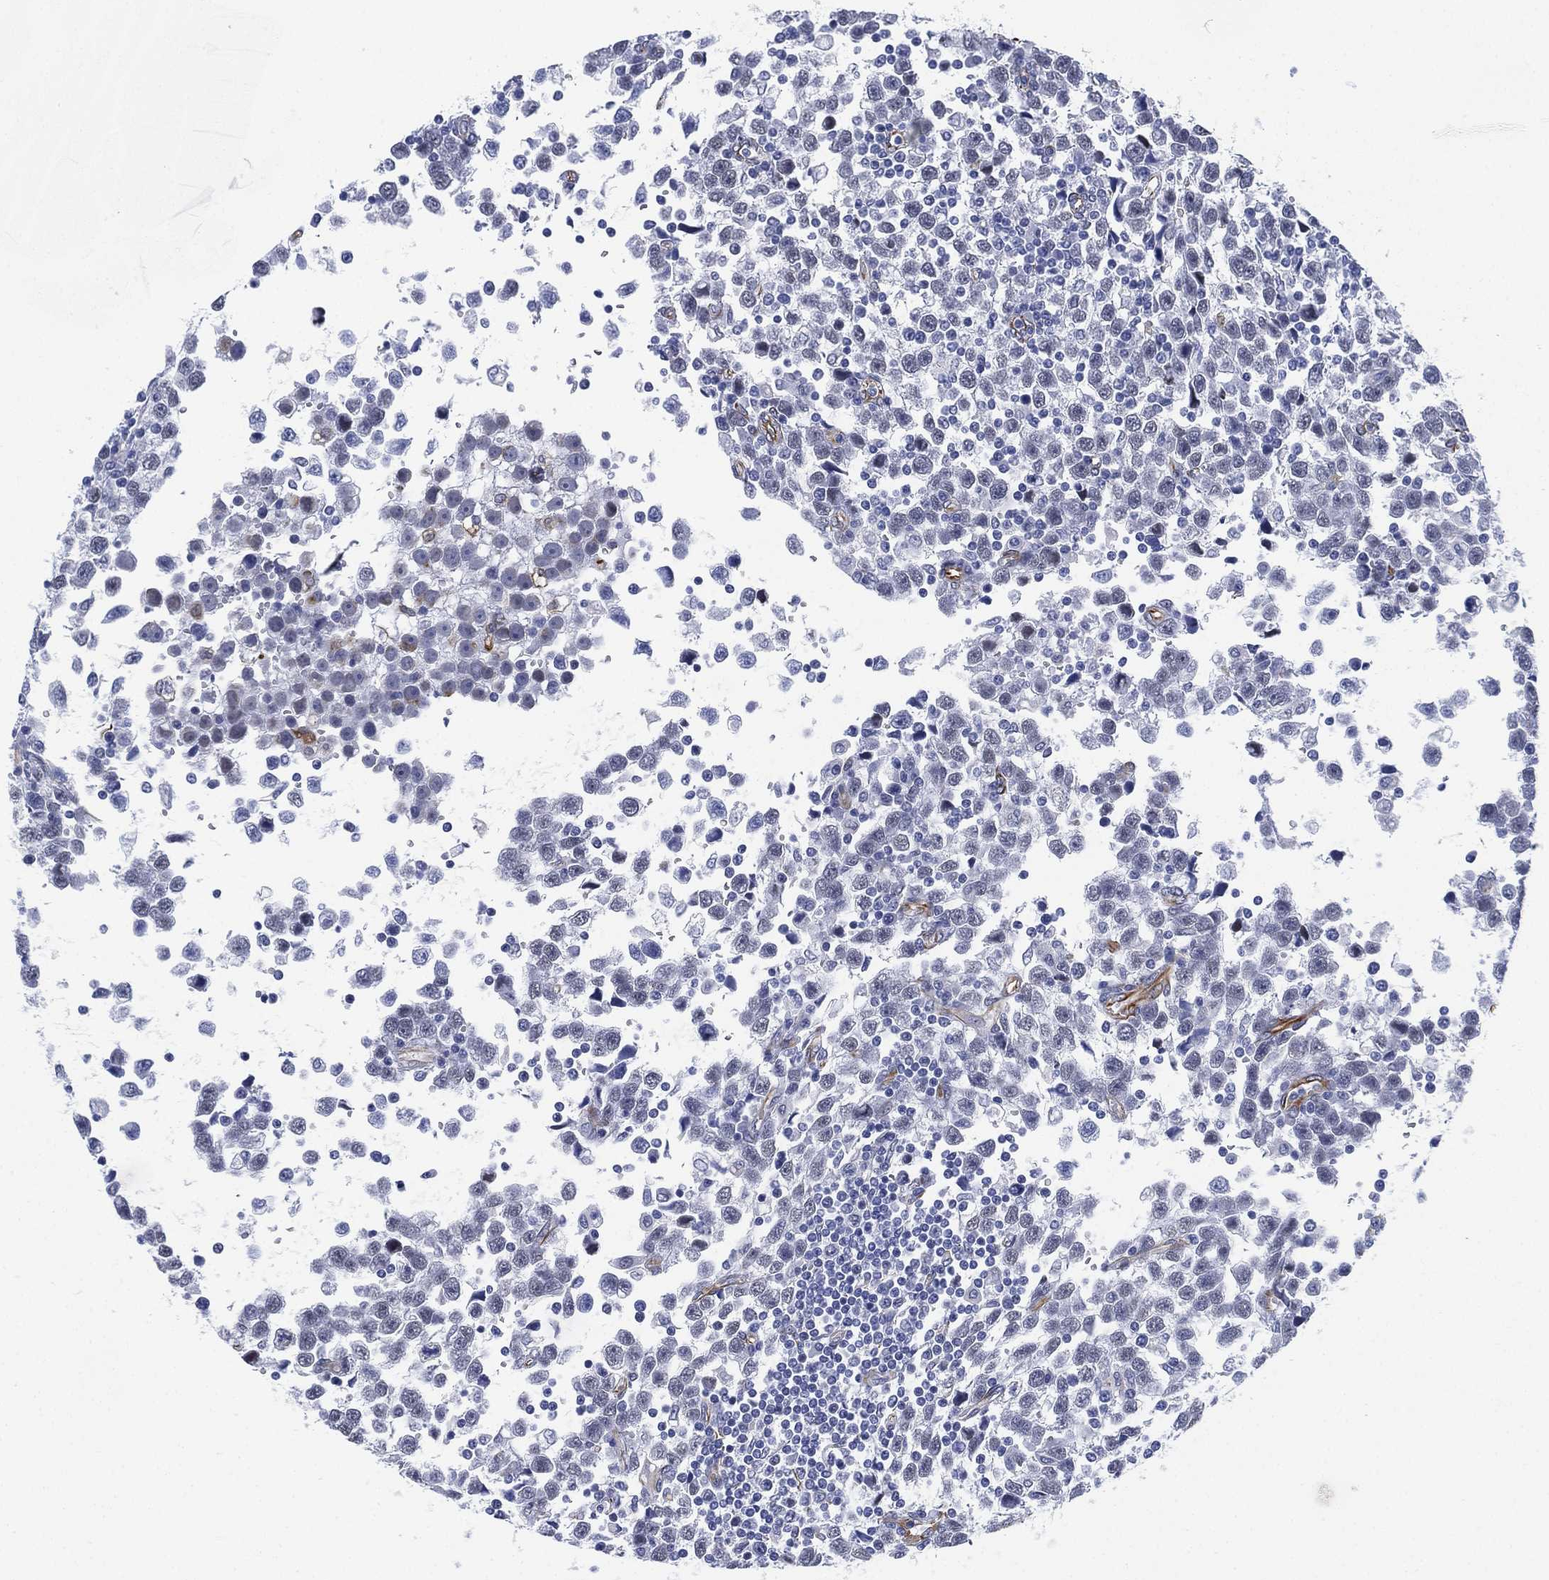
{"staining": {"intensity": "negative", "quantity": "none", "location": "none"}, "tissue": "testis cancer", "cell_type": "Tumor cells", "image_type": "cancer", "snomed": [{"axis": "morphology", "description": "Seminoma, NOS"}, {"axis": "topography", "description": "Testis"}], "caption": "A micrograph of testis cancer (seminoma) stained for a protein displays no brown staining in tumor cells.", "gene": "PSKH2", "patient": {"sex": "male", "age": 34}}